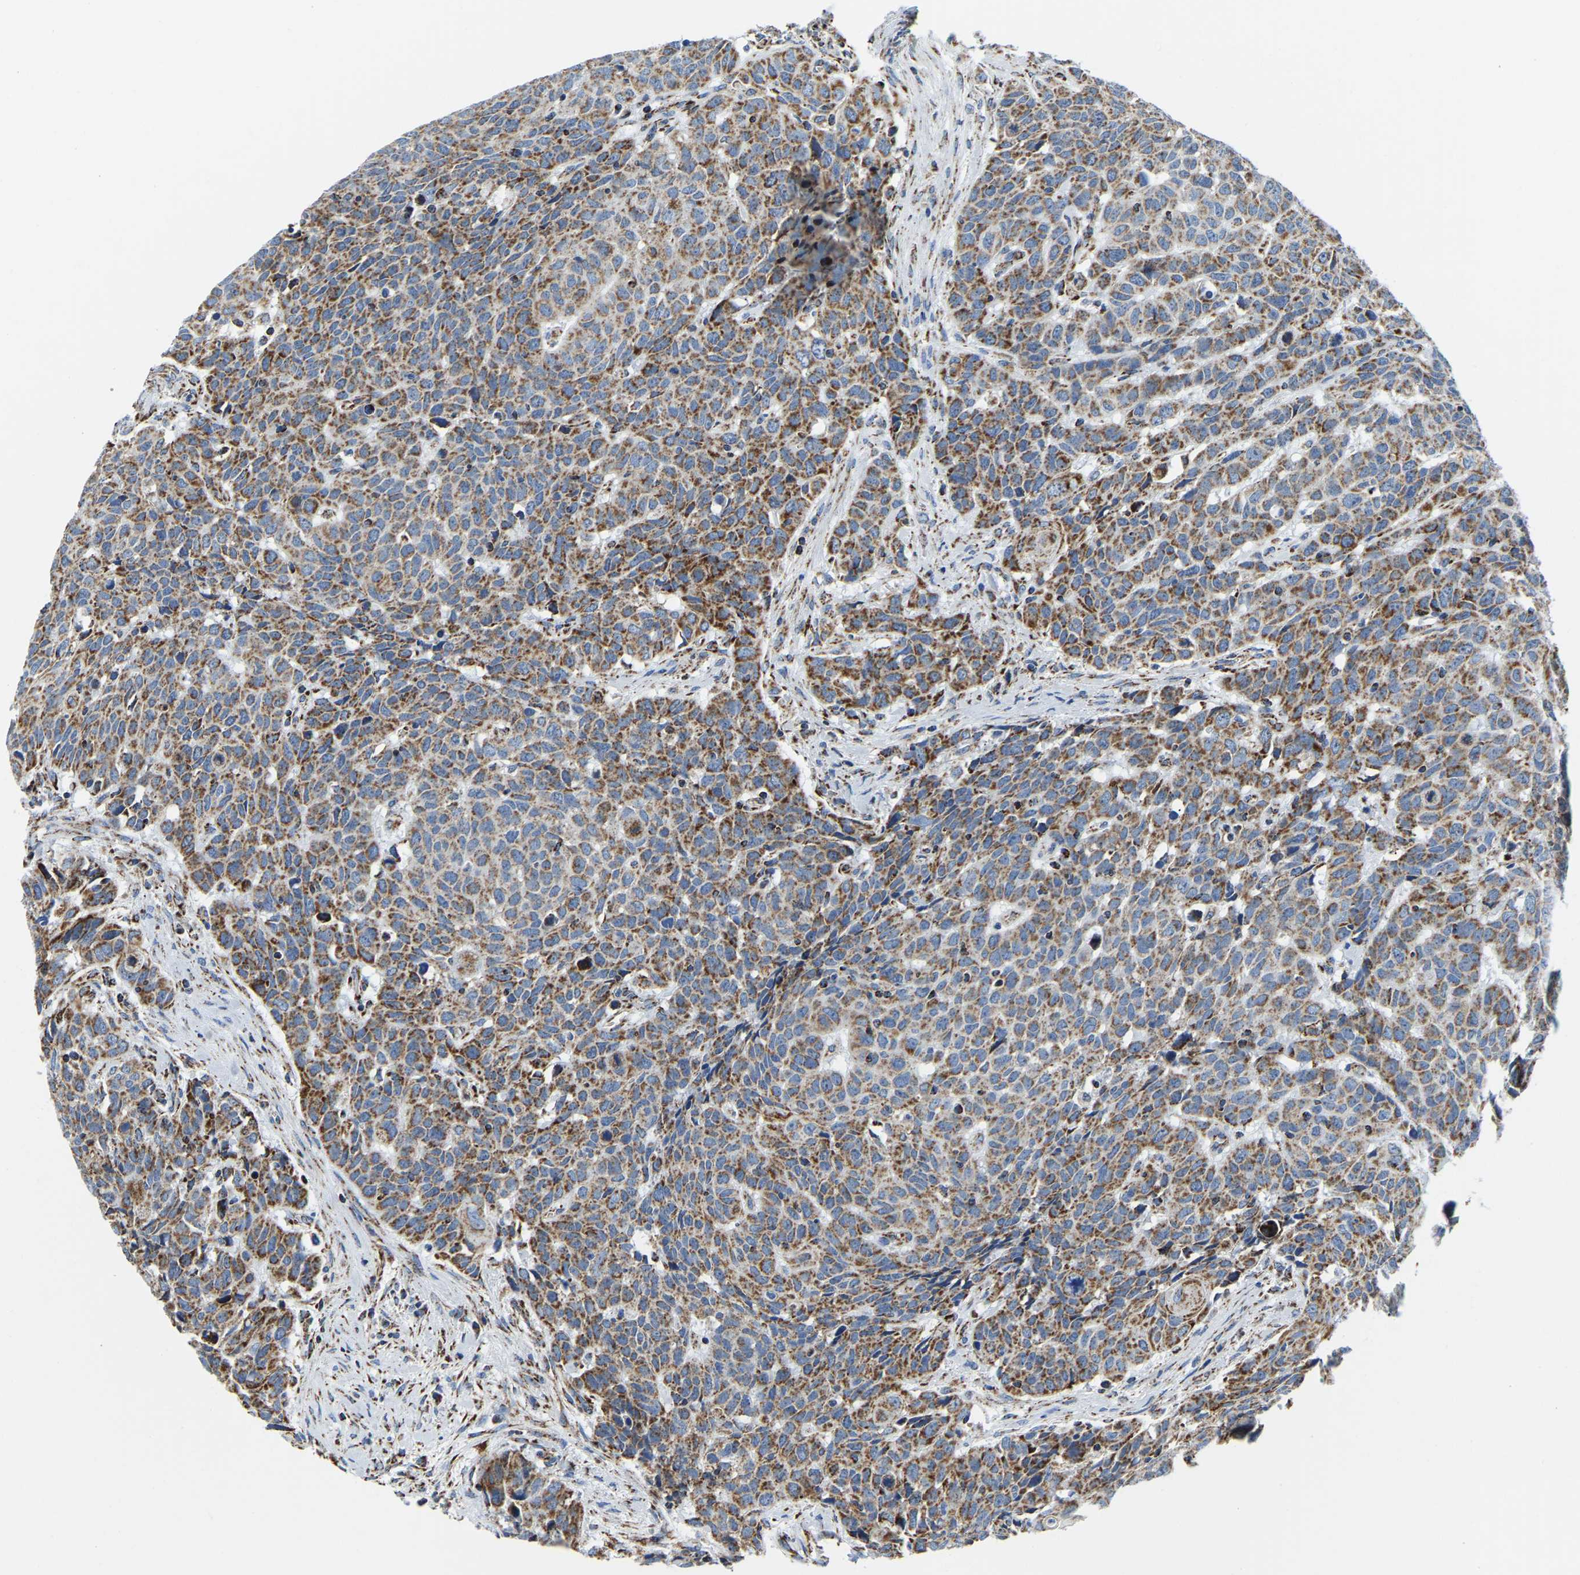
{"staining": {"intensity": "moderate", "quantity": ">75%", "location": "cytoplasmic/membranous"}, "tissue": "head and neck cancer", "cell_type": "Tumor cells", "image_type": "cancer", "snomed": [{"axis": "morphology", "description": "Squamous cell carcinoma, NOS"}, {"axis": "topography", "description": "Head-Neck"}], "caption": "IHC of human head and neck cancer reveals medium levels of moderate cytoplasmic/membranous staining in approximately >75% of tumor cells.", "gene": "SFXN1", "patient": {"sex": "male", "age": 66}}